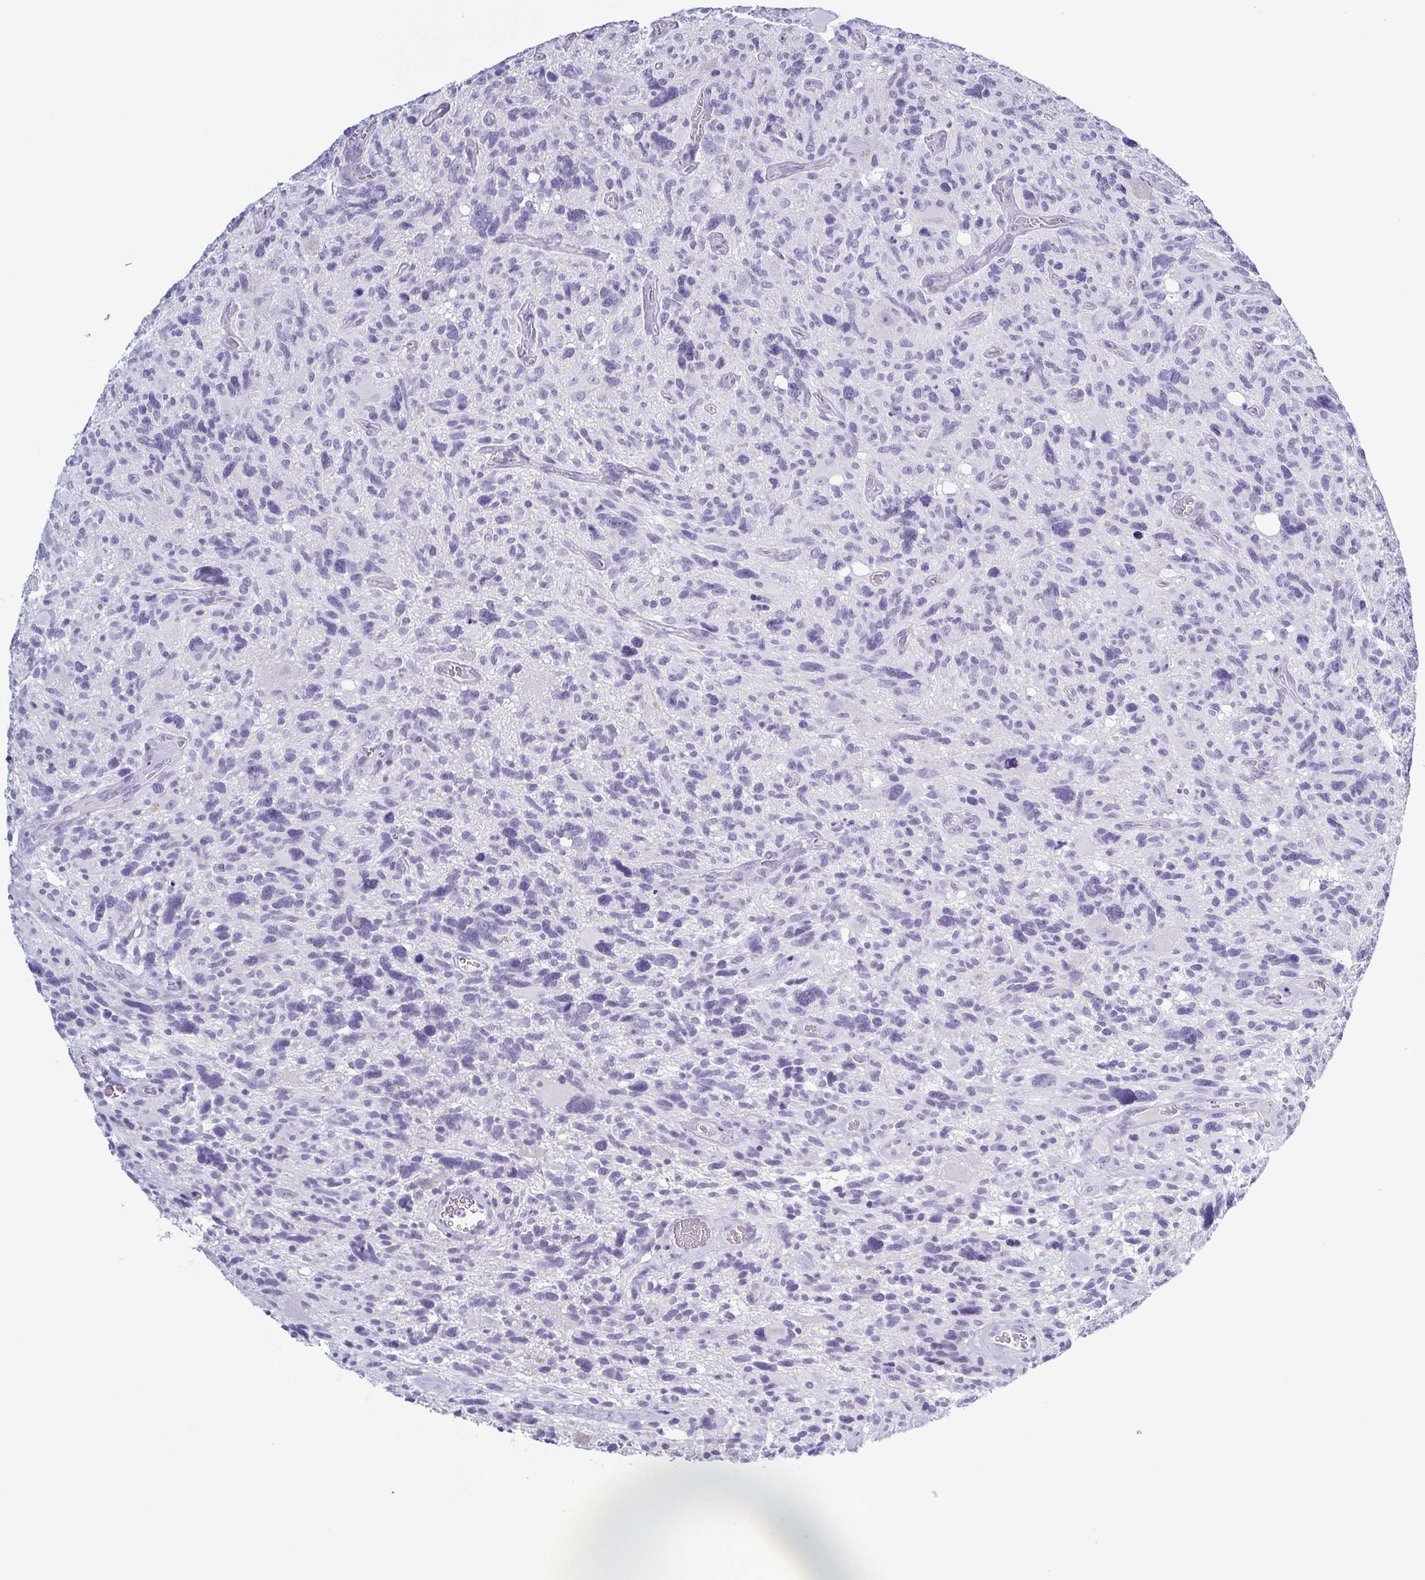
{"staining": {"intensity": "negative", "quantity": "none", "location": "none"}, "tissue": "glioma", "cell_type": "Tumor cells", "image_type": "cancer", "snomed": [{"axis": "morphology", "description": "Glioma, malignant, High grade"}, {"axis": "topography", "description": "Brain"}], "caption": "DAB (3,3'-diaminobenzidine) immunohistochemical staining of human glioma reveals no significant expression in tumor cells. (DAB immunohistochemistry (IHC) visualized using brightfield microscopy, high magnification).", "gene": "KRT10", "patient": {"sex": "male", "age": 49}}